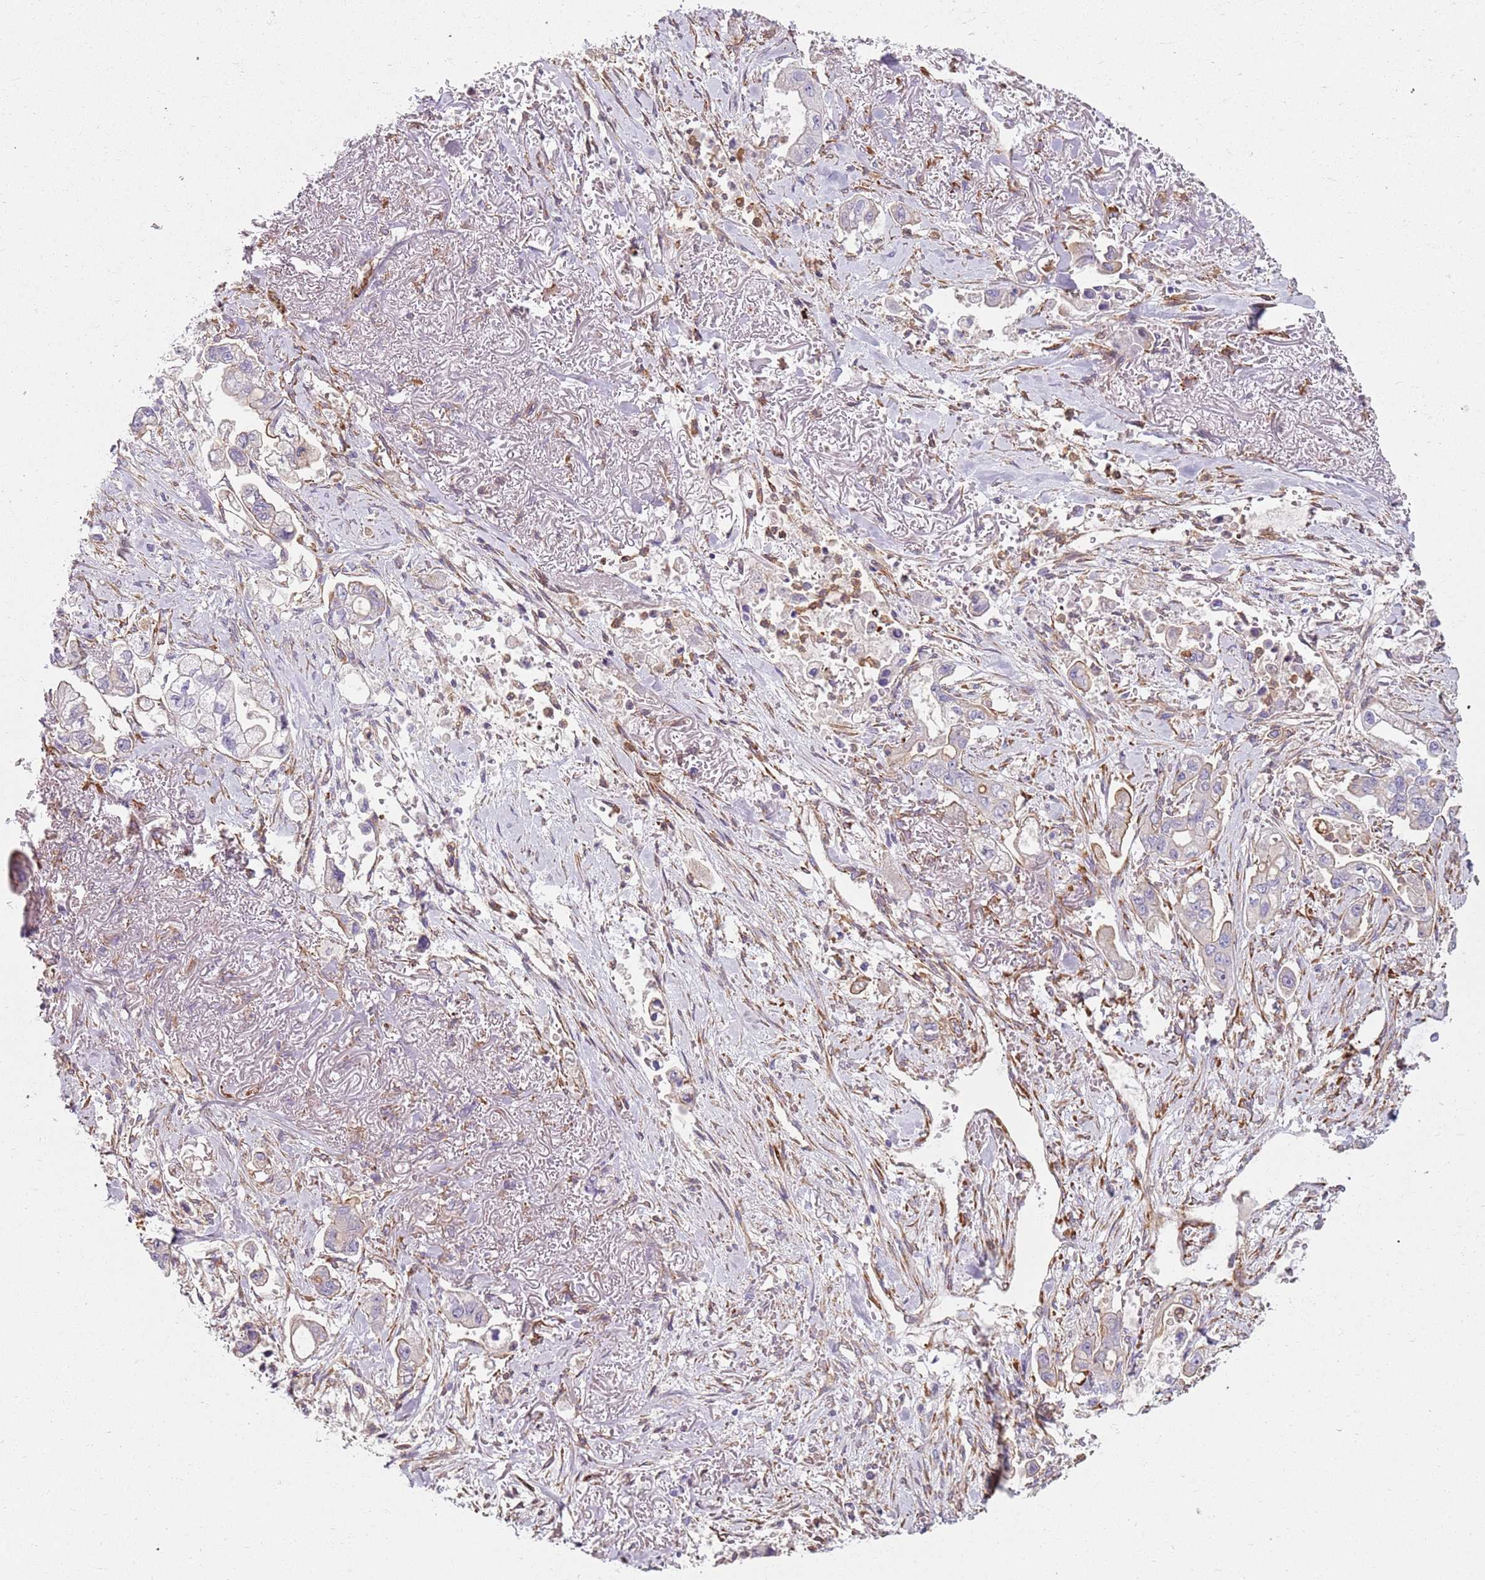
{"staining": {"intensity": "negative", "quantity": "none", "location": "none"}, "tissue": "stomach cancer", "cell_type": "Tumor cells", "image_type": "cancer", "snomed": [{"axis": "morphology", "description": "Adenocarcinoma, NOS"}, {"axis": "topography", "description": "Stomach"}], "caption": "This is an IHC photomicrograph of human stomach cancer. There is no expression in tumor cells.", "gene": "PHLPP2", "patient": {"sex": "male", "age": 62}}